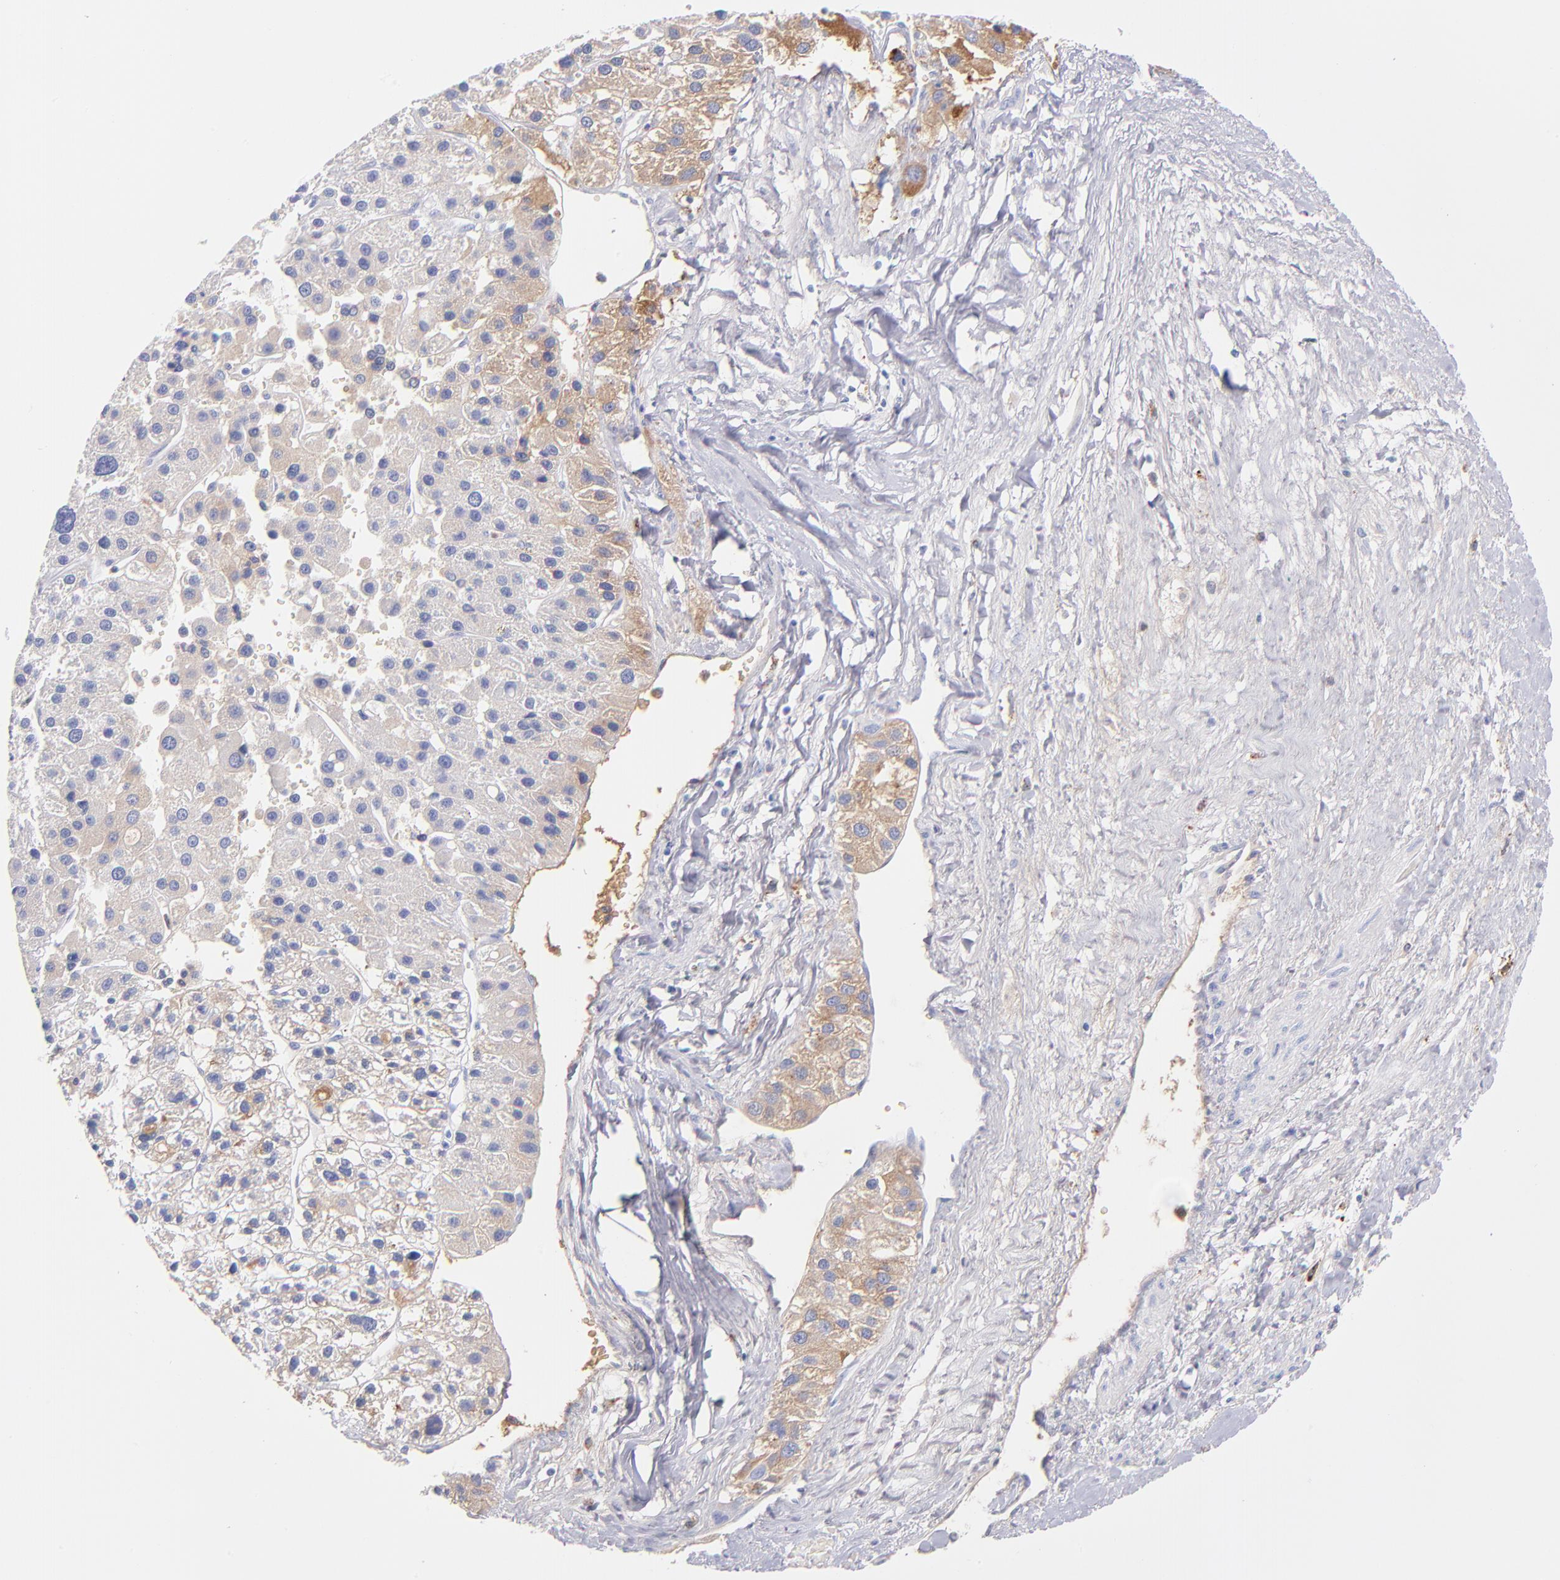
{"staining": {"intensity": "weak", "quantity": ">75%", "location": "cytoplasmic/membranous"}, "tissue": "liver cancer", "cell_type": "Tumor cells", "image_type": "cancer", "snomed": [{"axis": "morphology", "description": "Carcinoma, Hepatocellular, NOS"}, {"axis": "topography", "description": "Liver"}], "caption": "Protein staining of liver cancer (hepatocellular carcinoma) tissue shows weak cytoplasmic/membranous expression in approximately >75% of tumor cells.", "gene": "HP", "patient": {"sex": "female", "age": 85}}